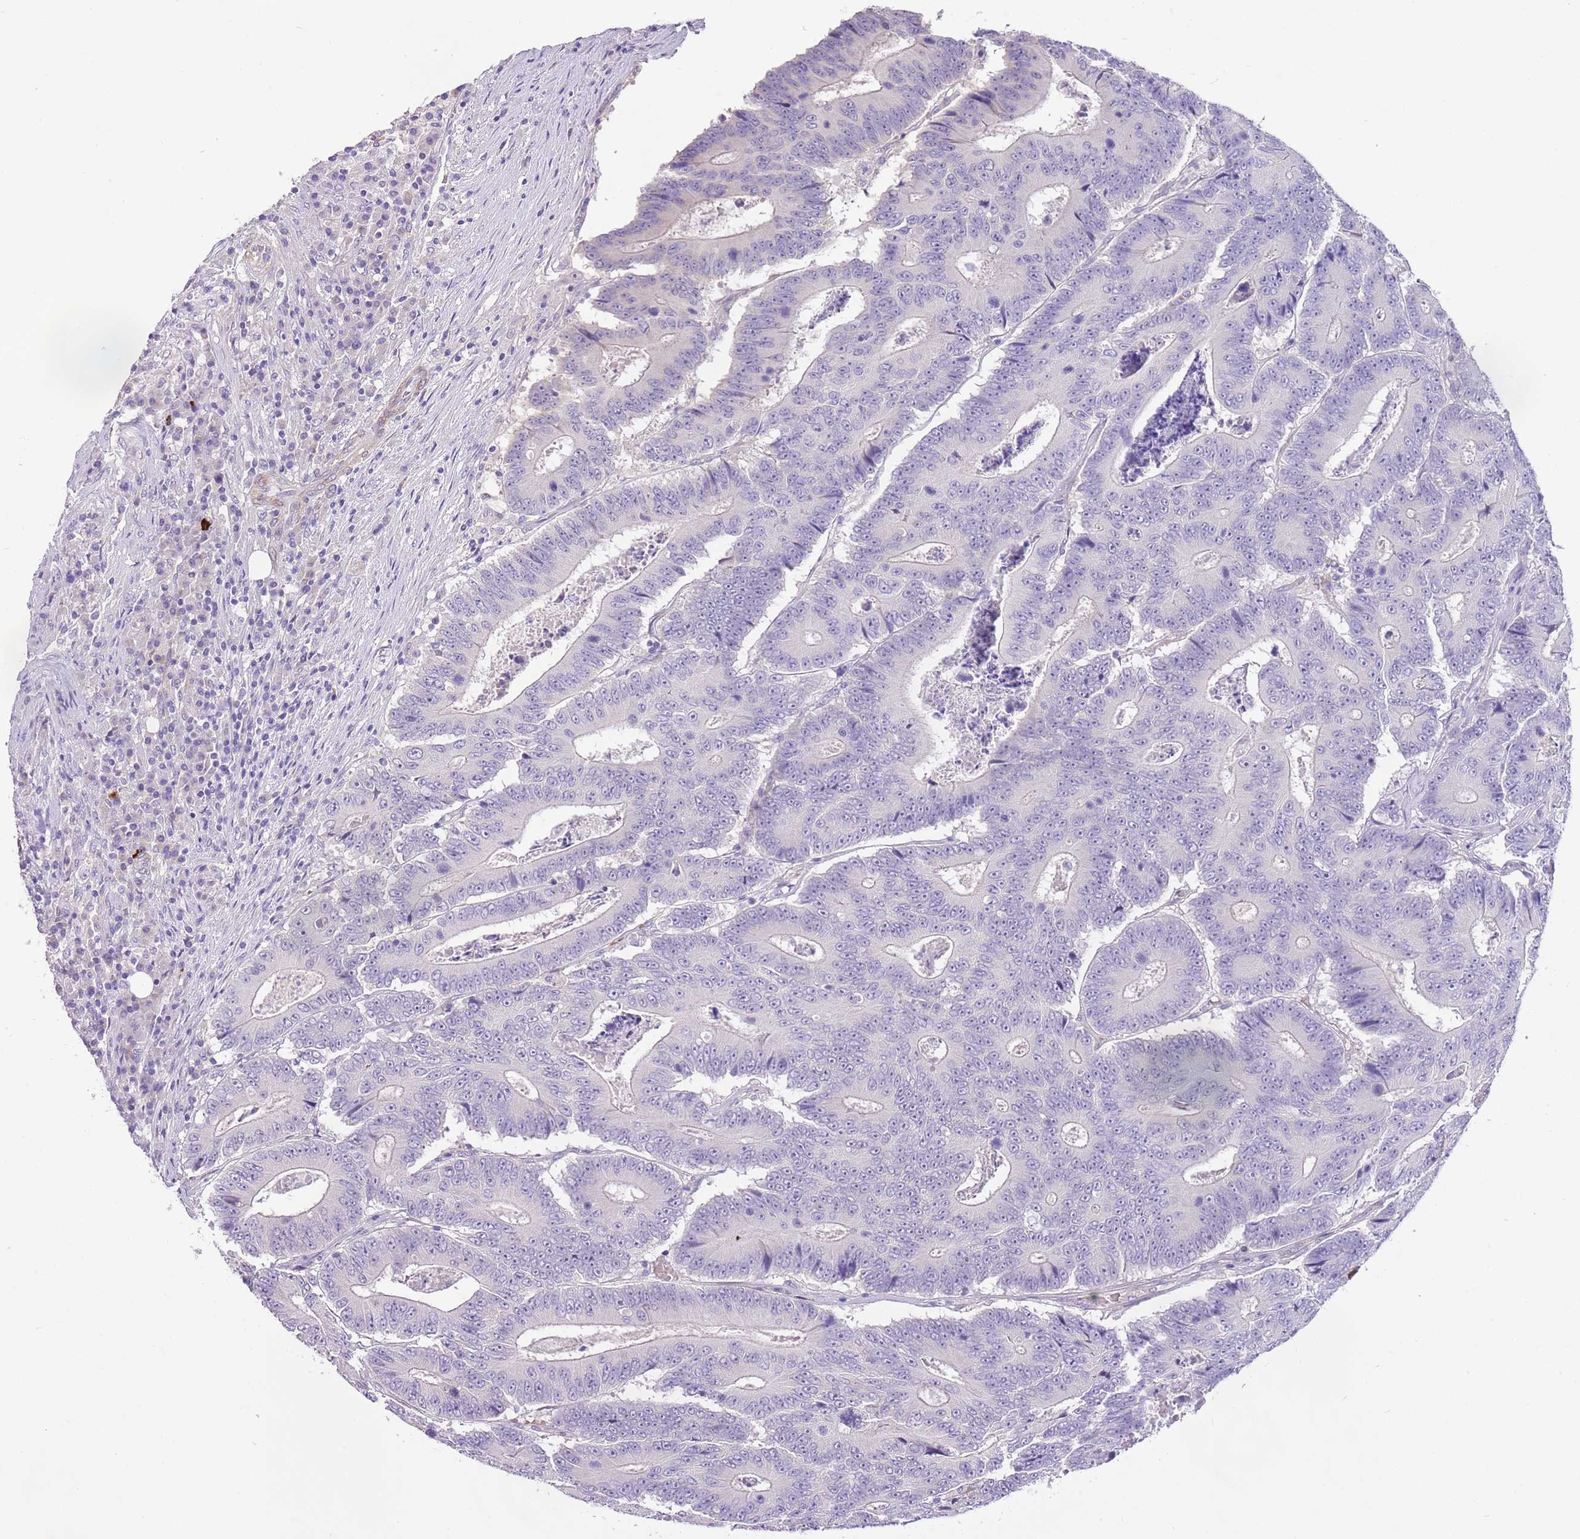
{"staining": {"intensity": "negative", "quantity": "none", "location": "none"}, "tissue": "colorectal cancer", "cell_type": "Tumor cells", "image_type": "cancer", "snomed": [{"axis": "morphology", "description": "Adenocarcinoma, NOS"}, {"axis": "topography", "description": "Colon"}], "caption": "Immunohistochemistry of human colorectal adenocarcinoma demonstrates no staining in tumor cells. The staining was performed using DAB to visualize the protein expression in brown, while the nuclei were stained in blue with hematoxylin (Magnification: 20x).", "gene": "RFK", "patient": {"sex": "male", "age": 83}}